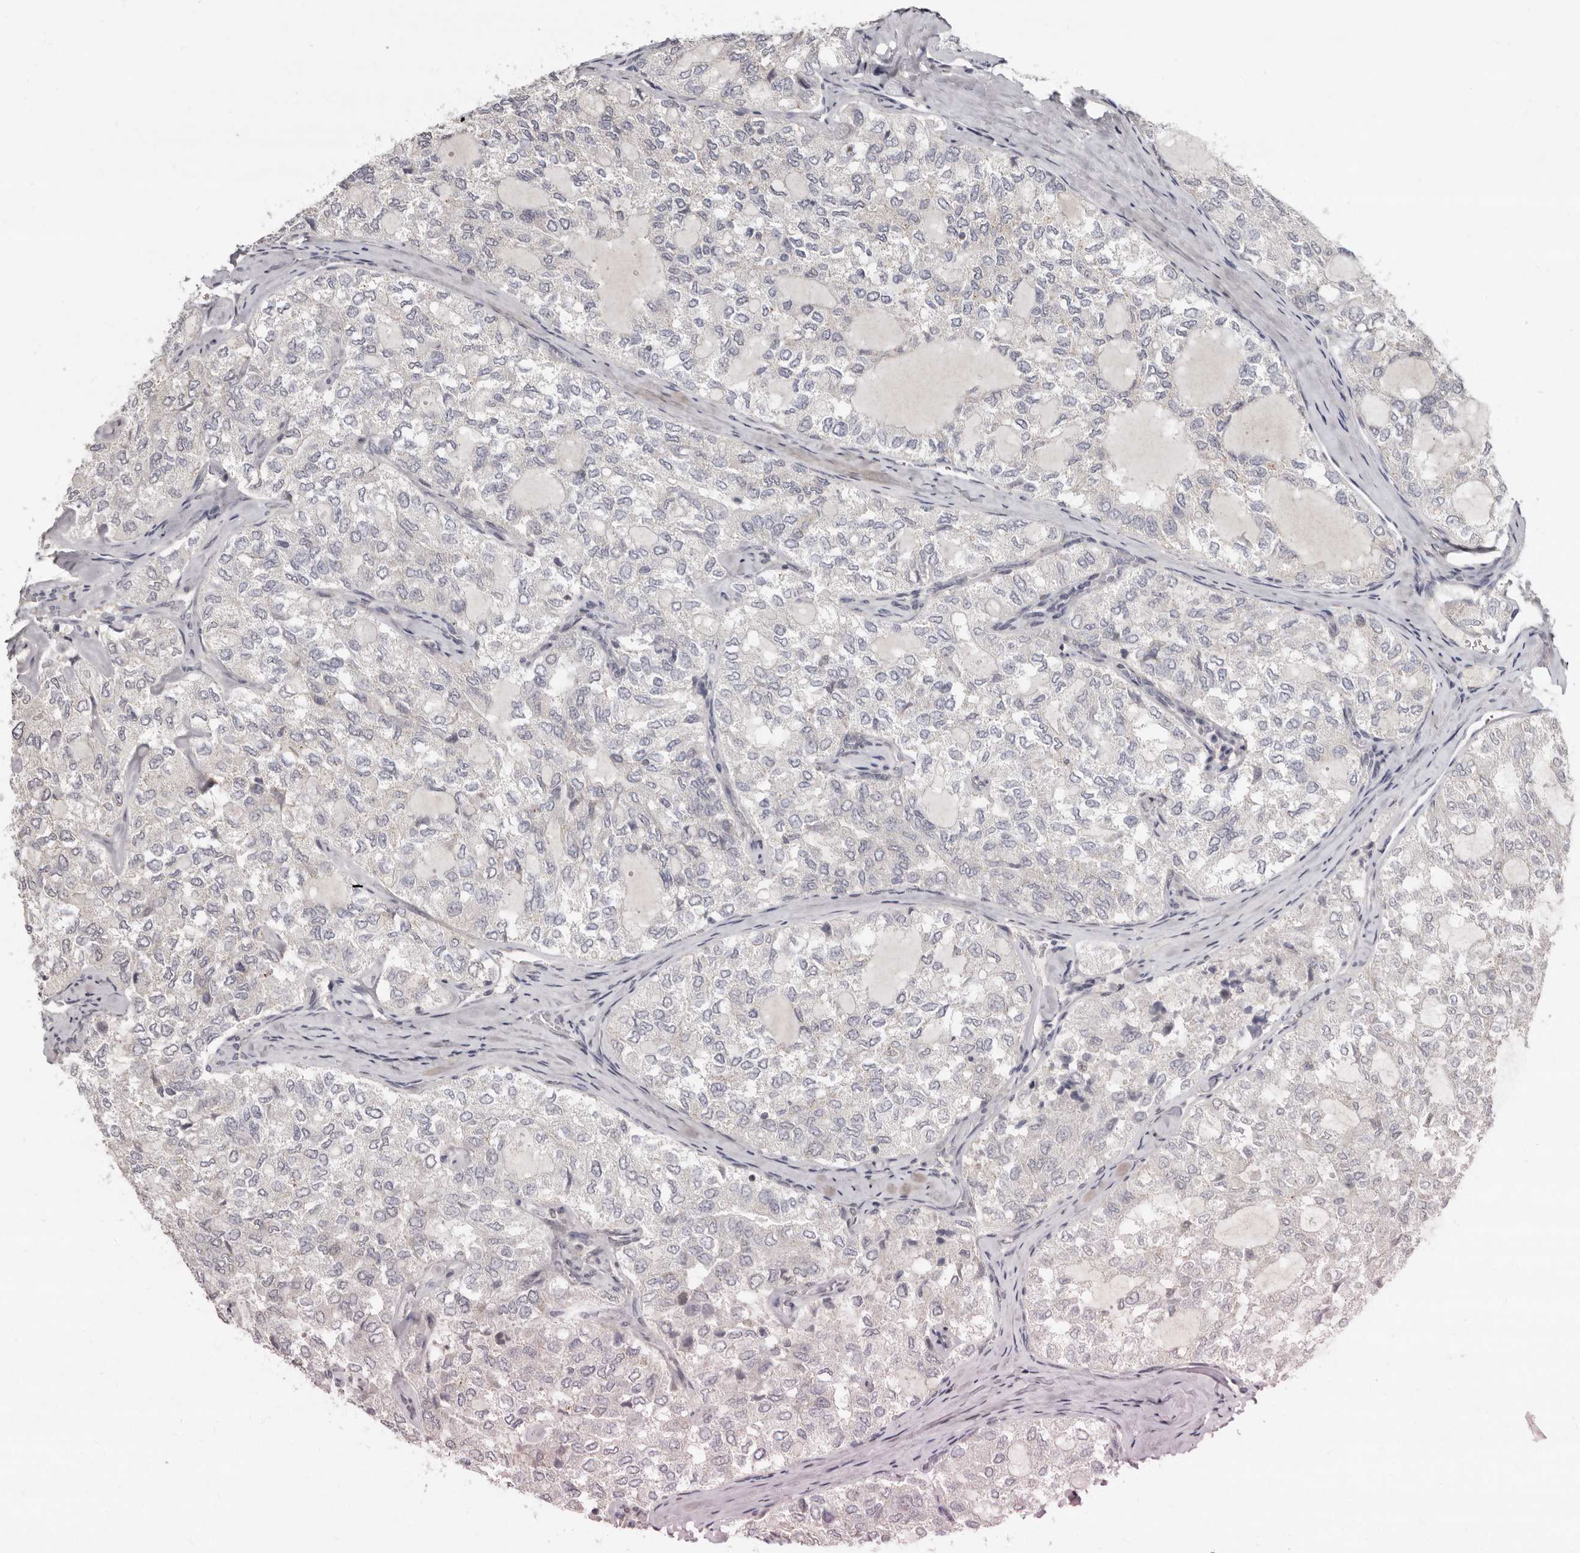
{"staining": {"intensity": "negative", "quantity": "none", "location": "none"}, "tissue": "thyroid cancer", "cell_type": "Tumor cells", "image_type": "cancer", "snomed": [{"axis": "morphology", "description": "Follicular adenoma carcinoma, NOS"}, {"axis": "topography", "description": "Thyroid gland"}], "caption": "The immunohistochemistry (IHC) histopathology image has no significant staining in tumor cells of thyroid follicular adenoma carcinoma tissue. (DAB IHC visualized using brightfield microscopy, high magnification).", "gene": "LINGO2", "patient": {"sex": "male", "age": 75}}